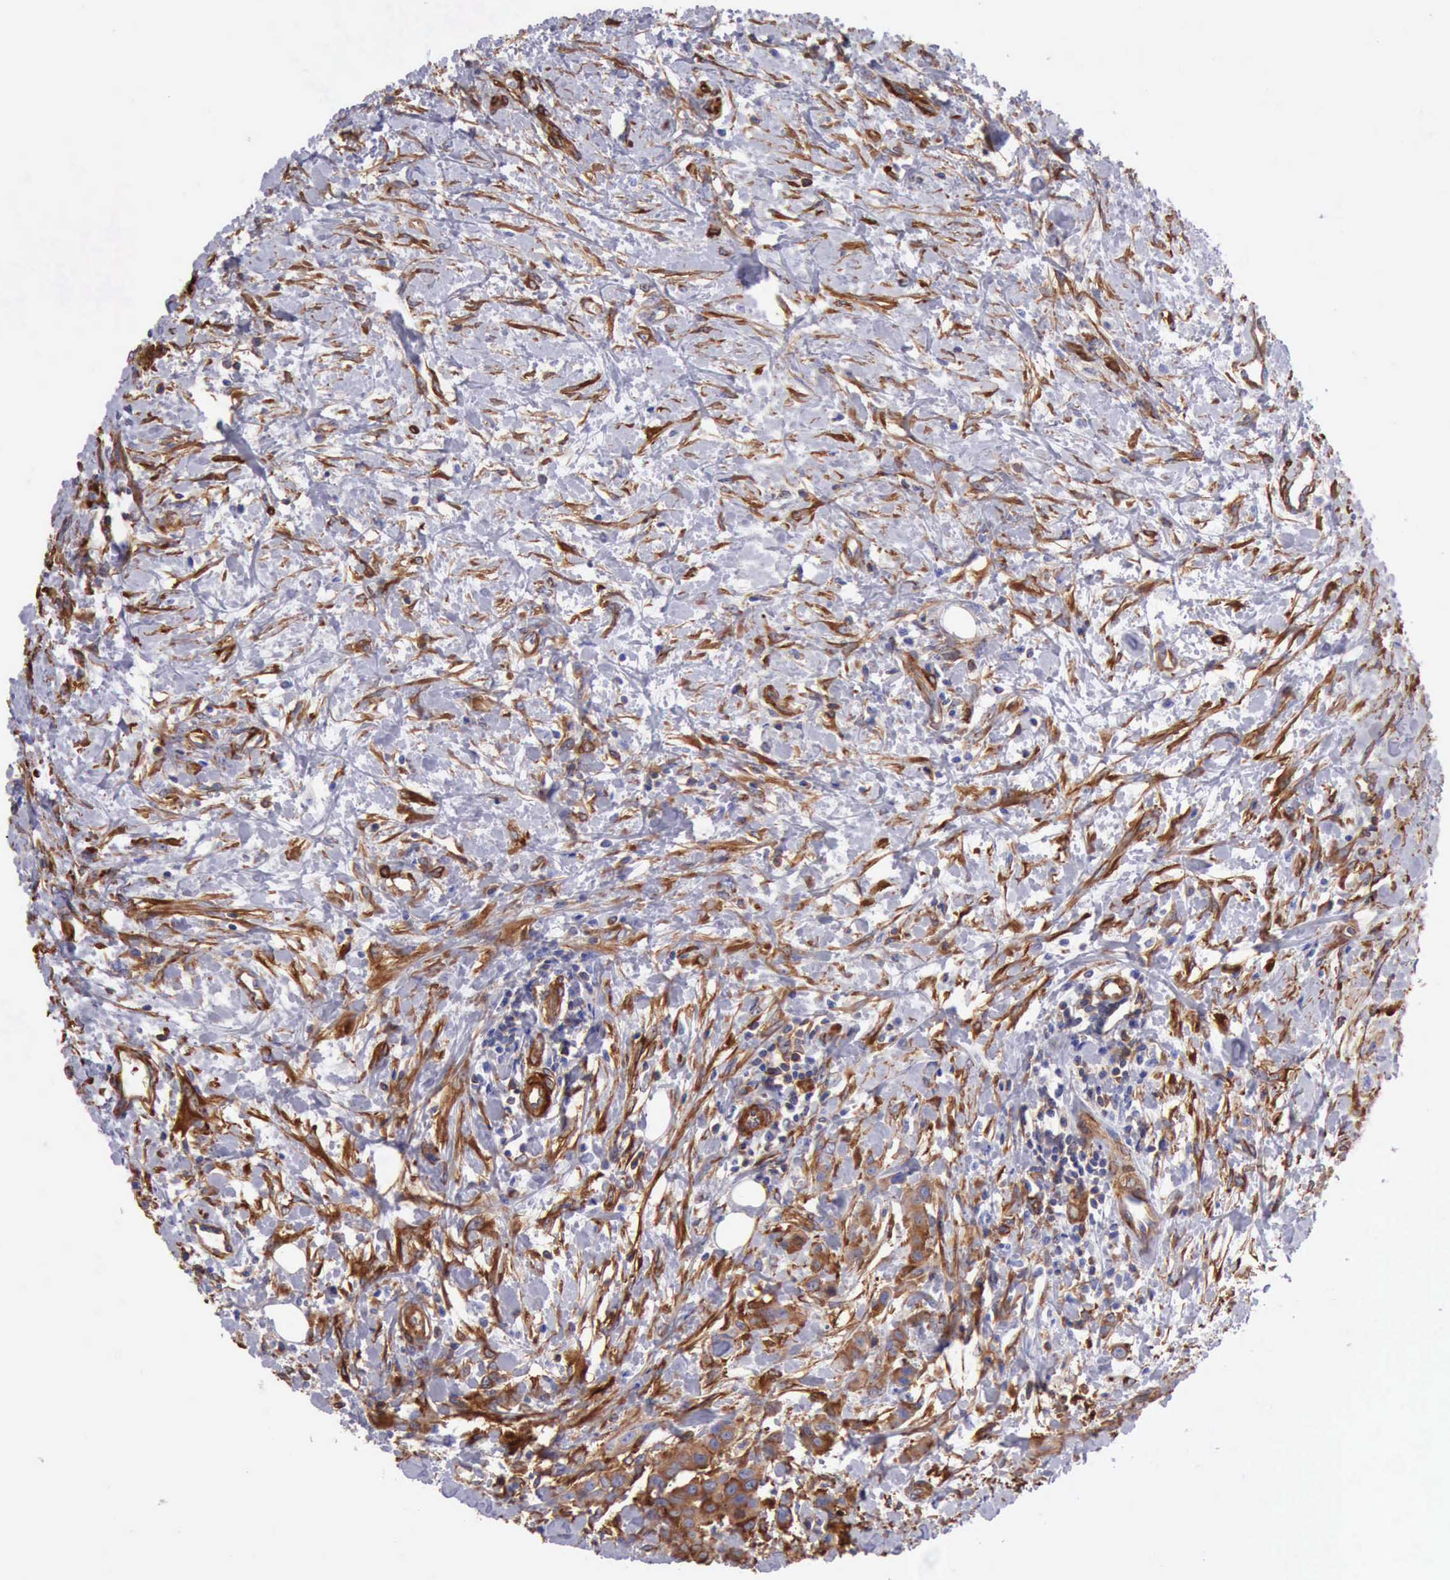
{"staining": {"intensity": "moderate", "quantity": ">75%", "location": "cytoplasmic/membranous"}, "tissue": "urothelial cancer", "cell_type": "Tumor cells", "image_type": "cancer", "snomed": [{"axis": "morphology", "description": "Urothelial carcinoma, High grade"}, {"axis": "topography", "description": "Urinary bladder"}], "caption": "Human urothelial cancer stained with a protein marker displays moderate staining in tumor cells.", "gene": "FLNA", "patient": {"sex": "male", "age": 56}}